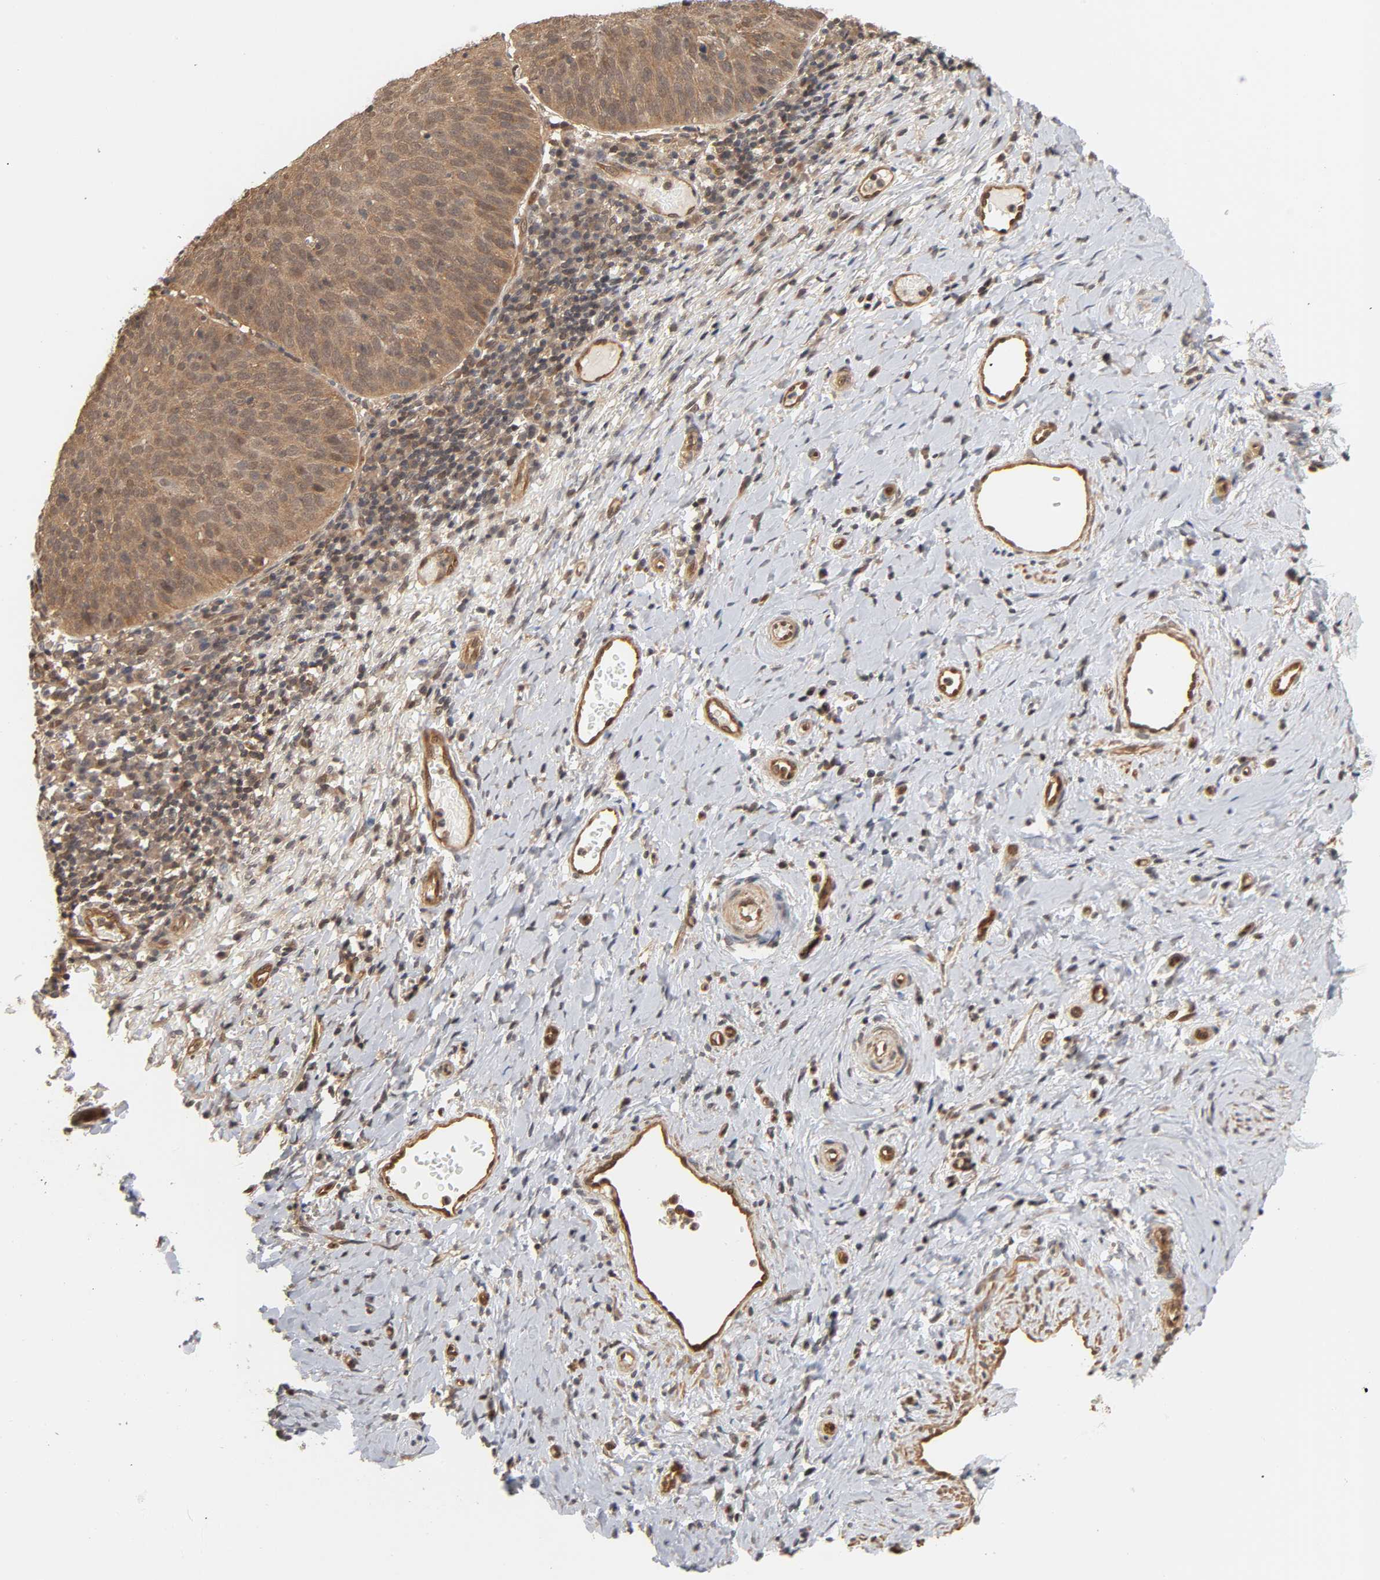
{"staining": {"intensity": "moderate", "quantity": ">75%", "location": "cytoplasmic/membranous,nuclear"}, "tissue": "cervical cancer", "cell_type": "Tumor cells", "image_type": "cancer", "snomed": [{"axis": "morphology", "description": "Normal tissue, NOS"}, {"axis": "morphology", "description": "Squamous cell carcinoma, NOS"}, {"axis": "topography", "description": "Cervix"}], "caption": "Human cervical cancer stained for a protein (brown) reveals moderate cytoplasmic/membranous and nuclear positive staining in approximately >75% of tumor cells.", "gene": "CDC37", "patient": {"sex": "female", "age": 39}}